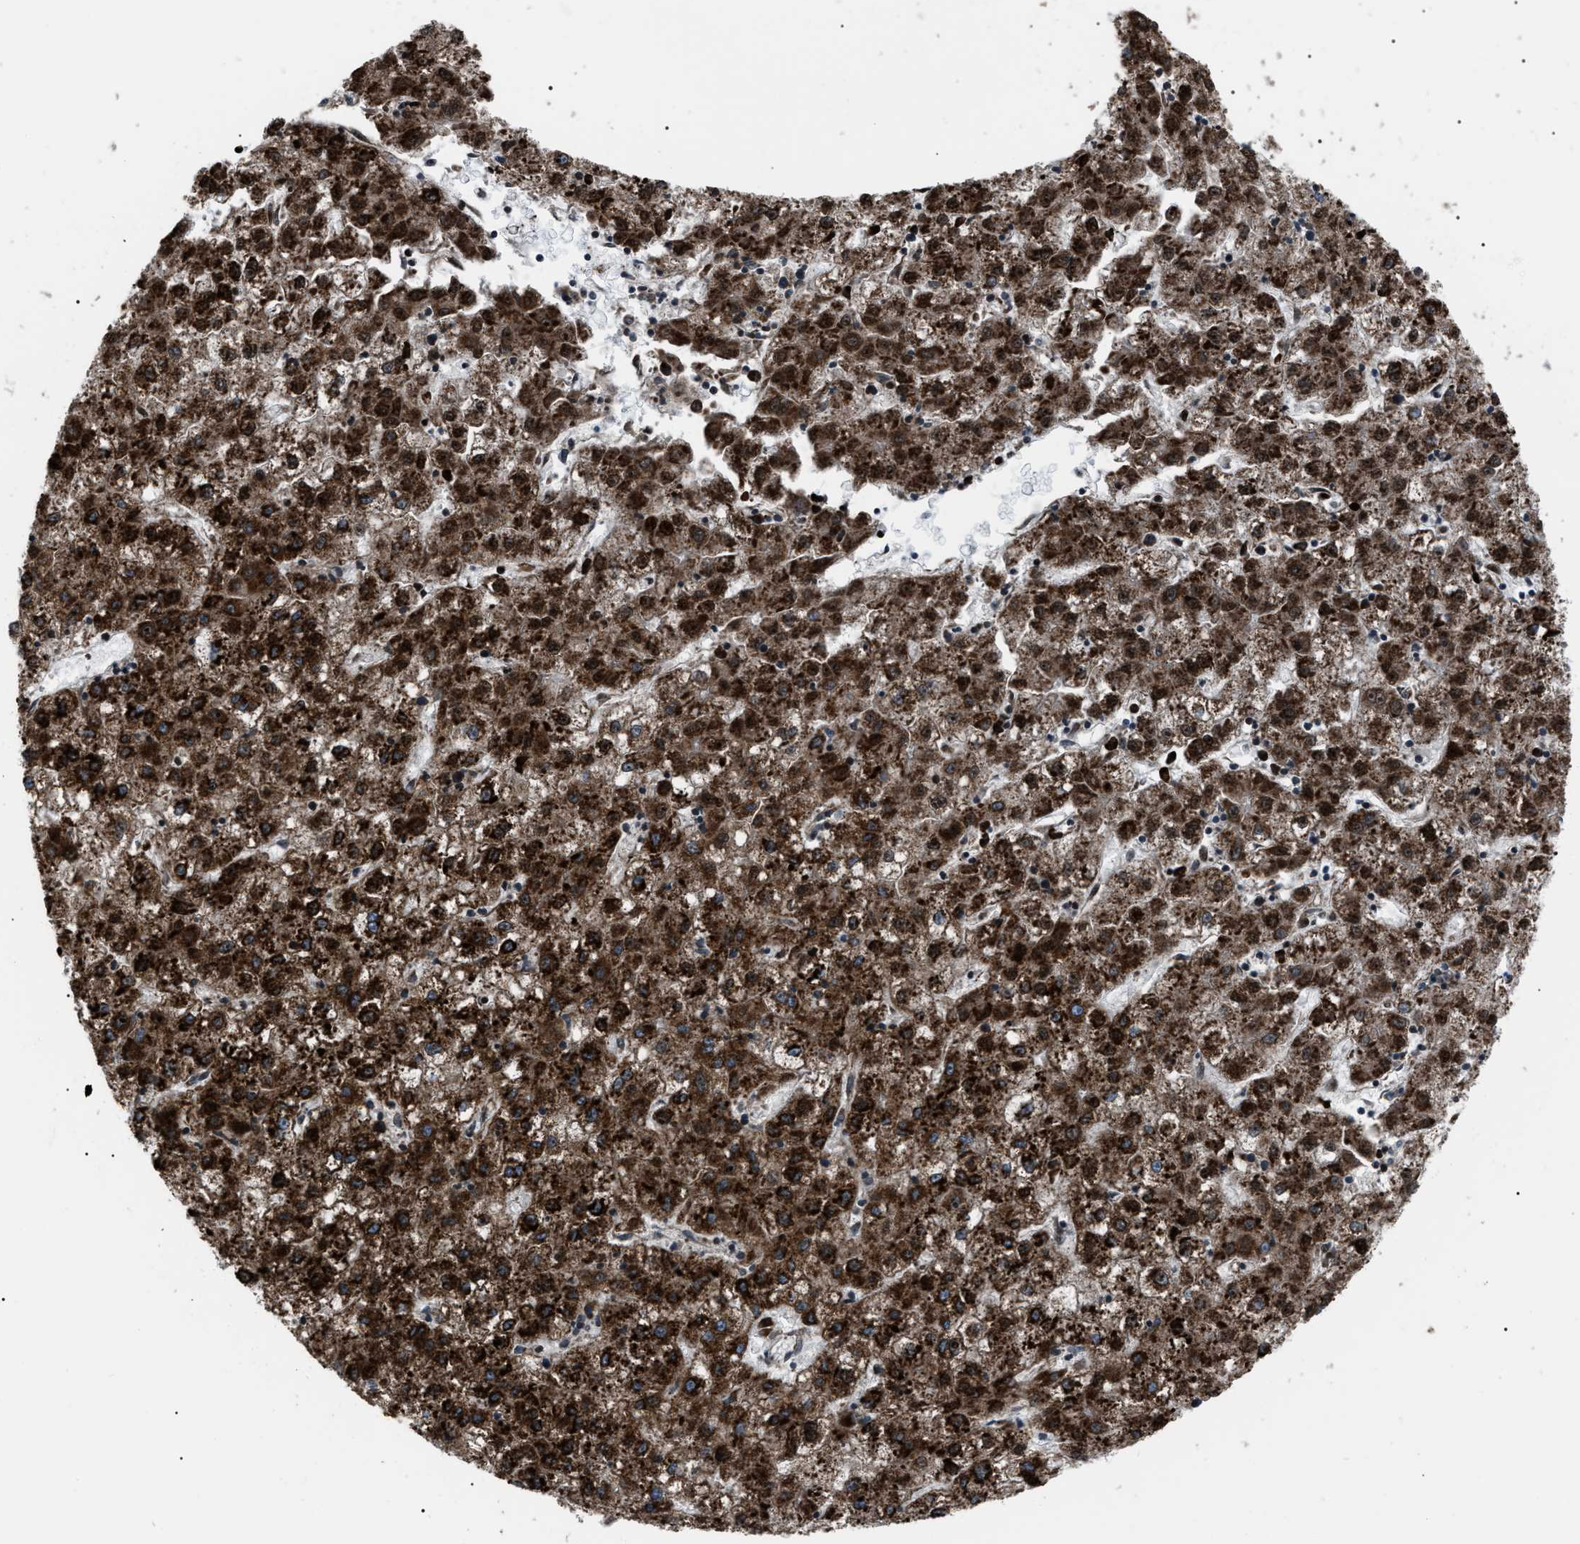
{"staining": {"intensity": "strong", "quantity": ">75%", "location": "cytoplasmic/membranous"}, "tissue": "liver cancer", "cell_type": "Tumor cells", "image_type": "cancer", "snomed": [{"axis": "morphology", "description": "Carcinoma, Hepatocellular, NOS"}, {"axis": "topography", "description": "Liver"}], "caption": "High-power microscopy captured an immunohistochemistry (IHC) photomicrograph of liver cancer (hepatocellular carcinoma), revealing strong cytoplasmic/membranous positivity in approximately >75% of tumor cells. The protein of interest is shown in brown color, while the nuclei are stained blue.", "gene": "AGO2", "patient": {"sex": "male", "age": 72}}